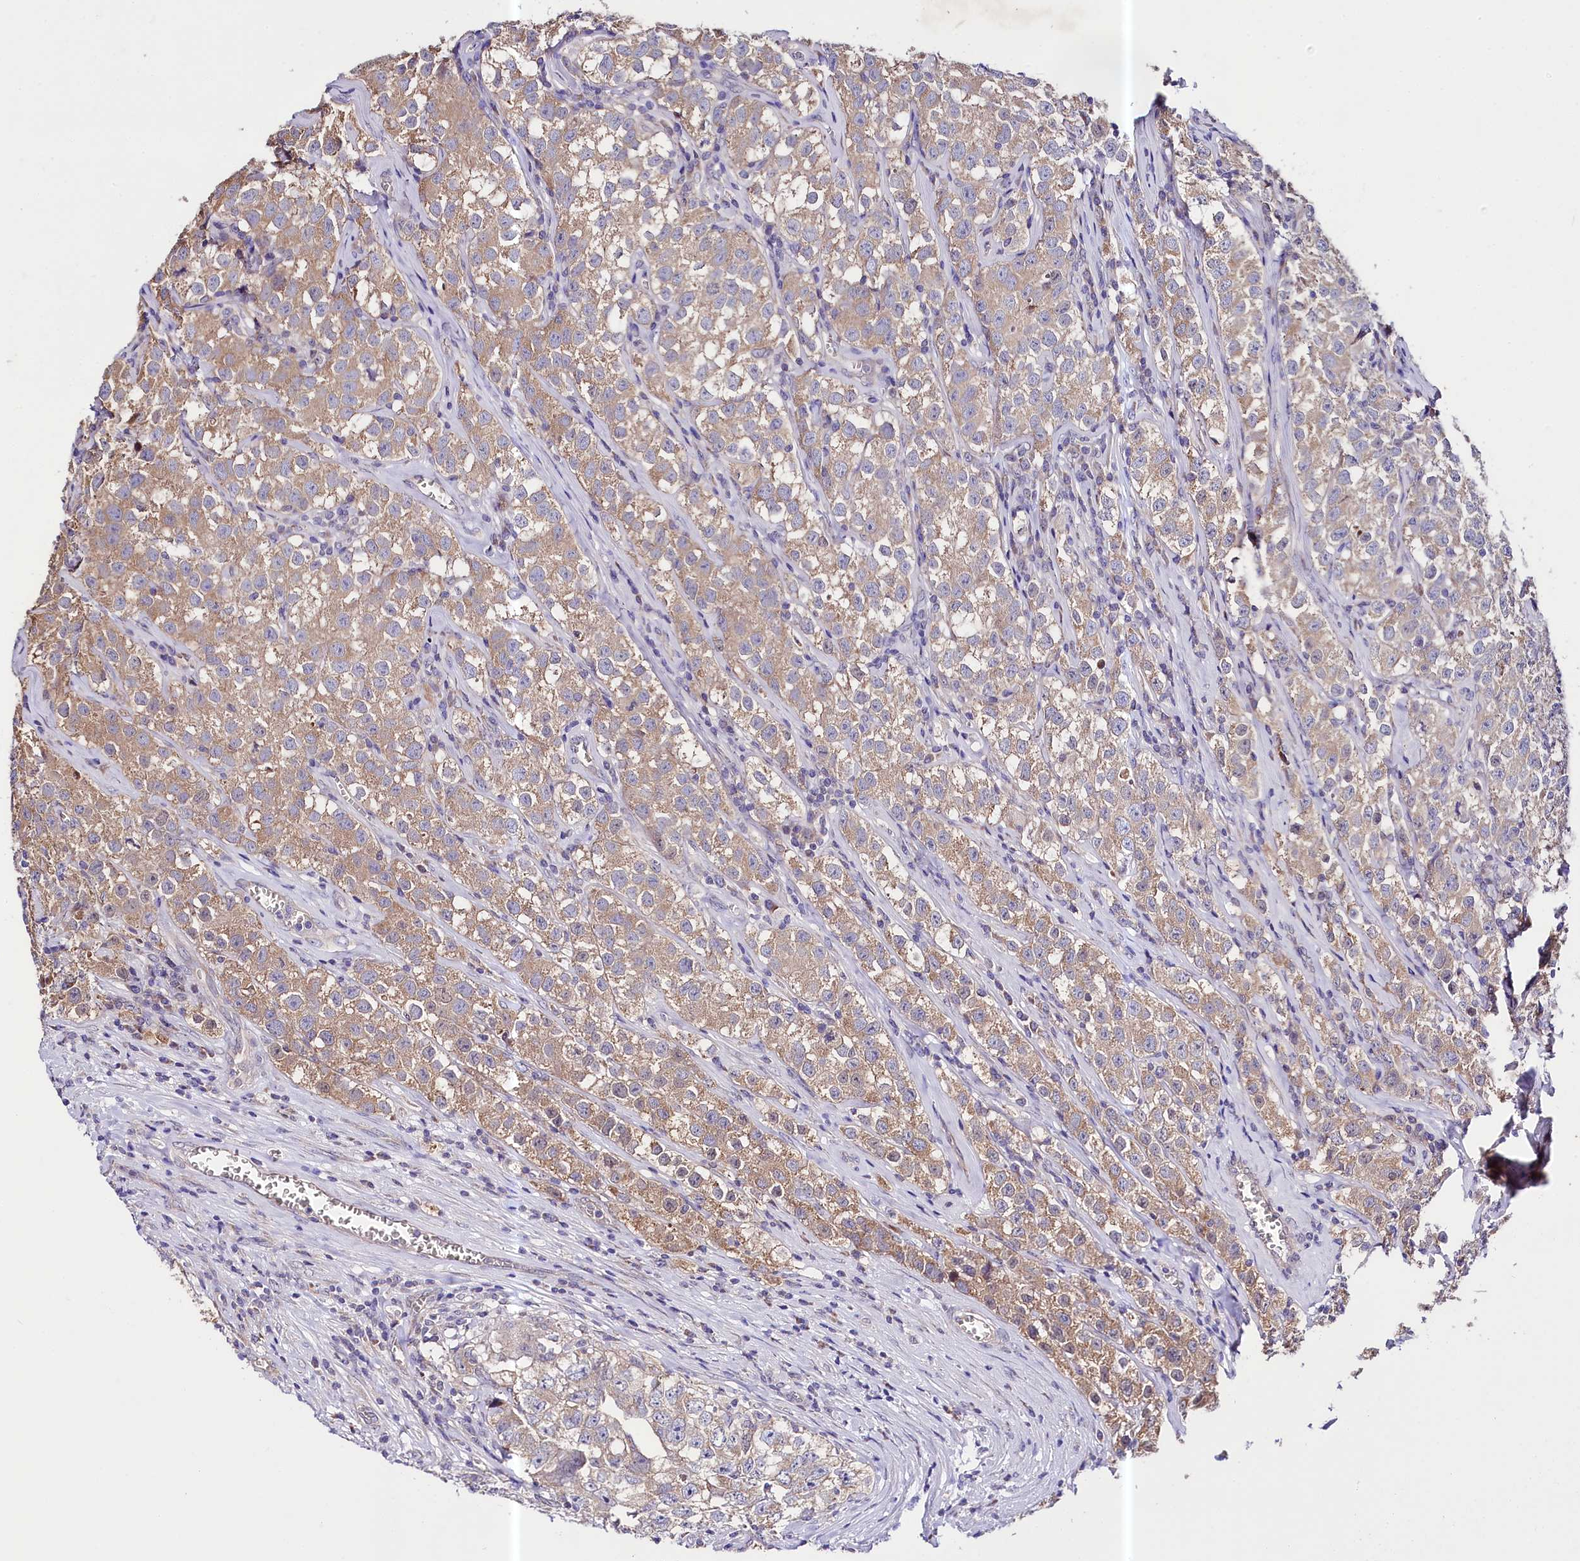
{"staining": {"intensity": "moderate", "quantity": "25%-75%", "location": "cytoplasmic/membranous"}, "tissue": "testis cancer", "cell_type": "Tumor cells", "image_type": "cancer", "snomed": [{"axis": "morphology", "description": "Seminoma, NOS"}, {"axis": "morphology", "description": "Carcinoma, Embryonal, NOS"}, {"axis": "topography", "description": "Testis"}], "caption": "Testis cancer stained with a protein marker reveals moderate staining in tumor cells.", "gene": "CEP295", "patient": {"sex": "male", "age": 43}}